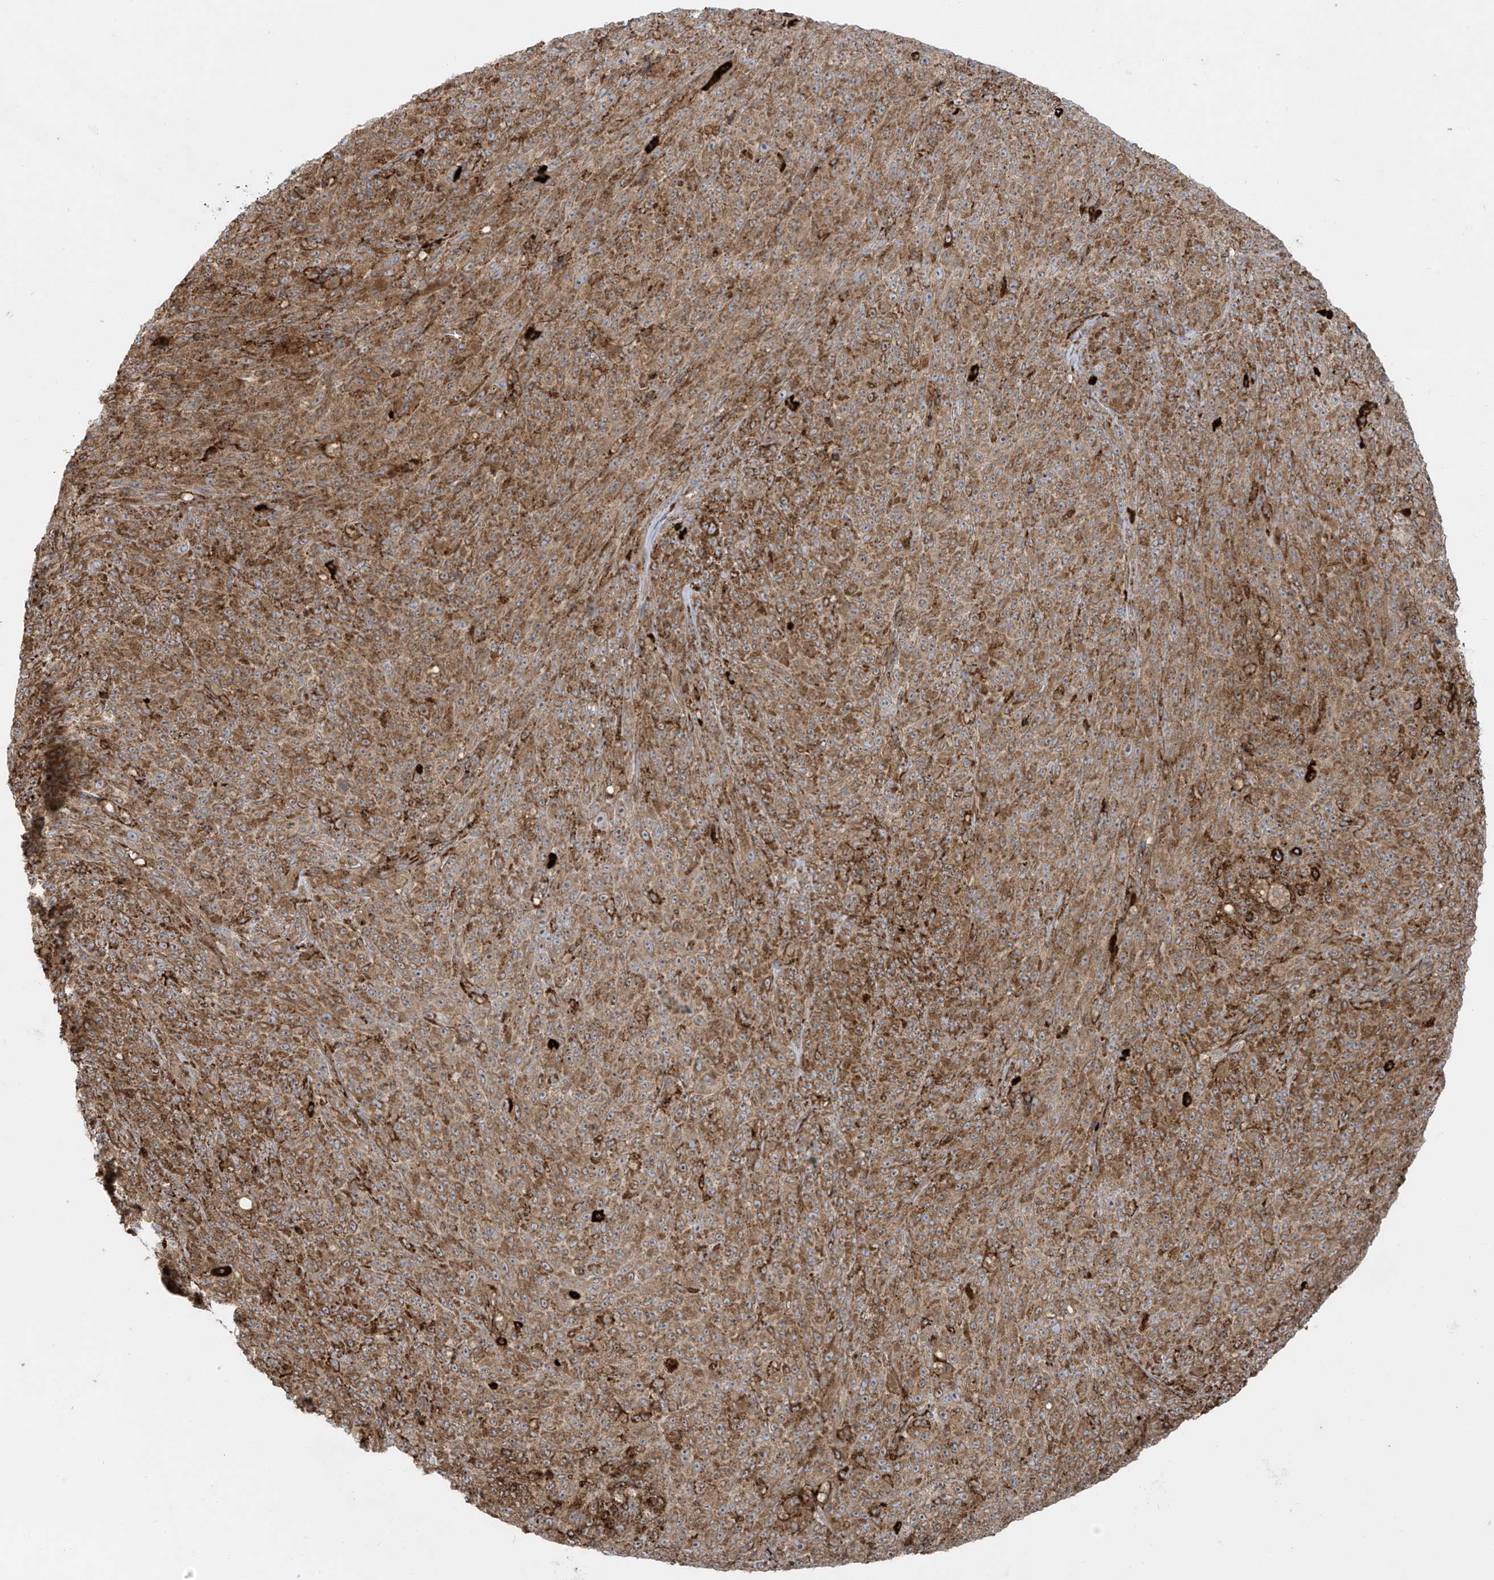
{"staining": {"intensity": "moderate", "quantity": ">75%", "location": "cytoplasmic/membranous"}, "tissue": "melanoma", "cell_type": "Tumor cells", "image_type": "cancer", "snomed": [{"axis": "morphology", "description": "Malignant melanoma, NOS"}, {"axis": "topography", "description": "Skin"}], "caption": "Immunohistochemical staining of melanoma displays medium levels of moderate cytoplasmic/membranous positivity in about >75% of tumor cells.", "gene": "MX1", "patient": {"sex": "female", "age": 82}}